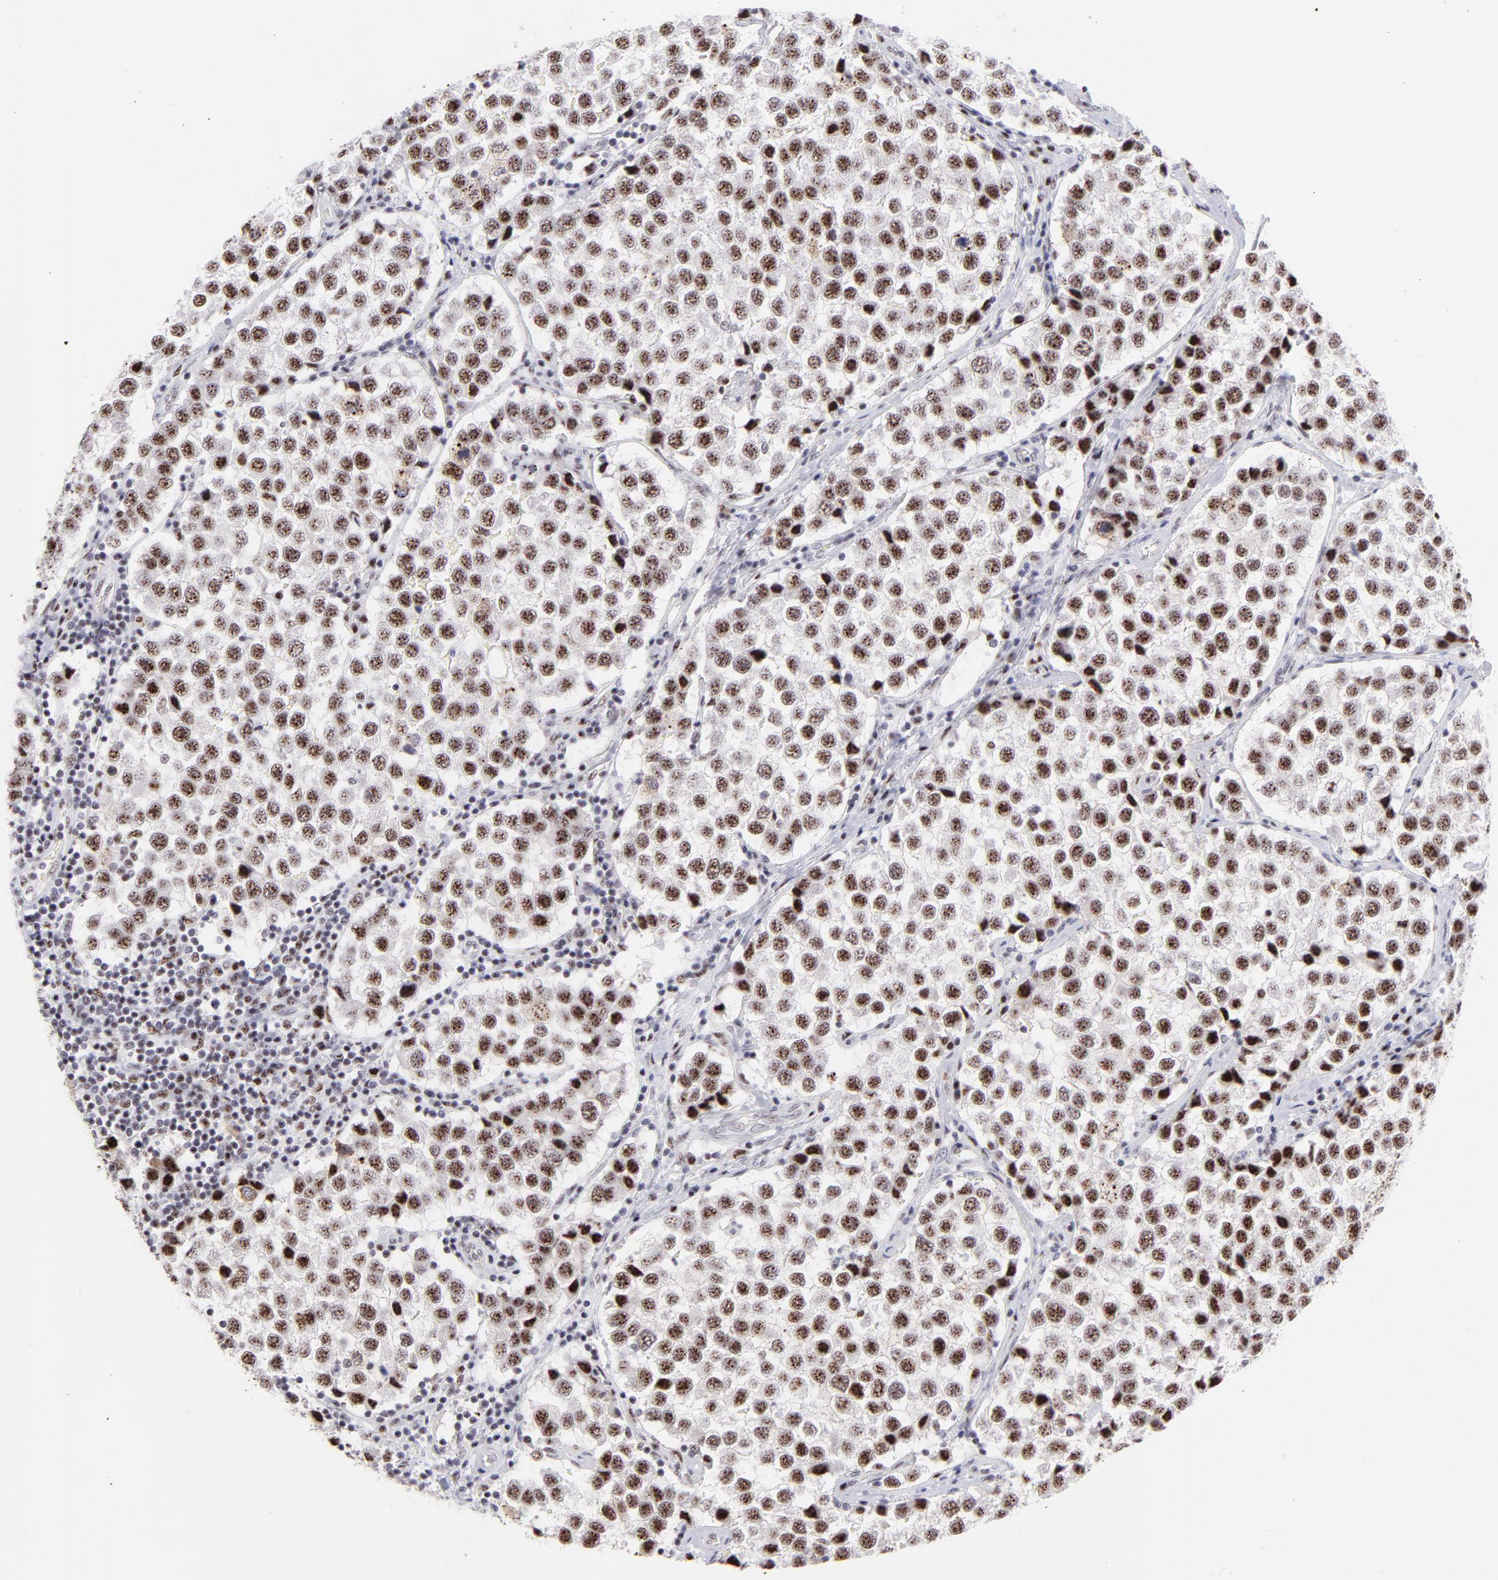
{"staining": {"intensity": "moderate", "quantity": ">75%", "location": "nuclear"}, "tissue": "testis cancer", "cell_type": "Tumor cells", "image_type": "cancer", "snomed": [{"axis": "morphology", "description": "Seminoma, NOS"}, {"axis": "topography", "description": "Testis"}], "caption": "IHC histopathology image of neoplastic tissue: human testis seminoma stained using immunohistochemistry demonstrates medium levels of moderate protein expression localized specifically in the nuclear of tumor cells, appearing as a nuclear brown color.", "gene": "CDC25C", "patient": {"sex": "male", "age": 39}}